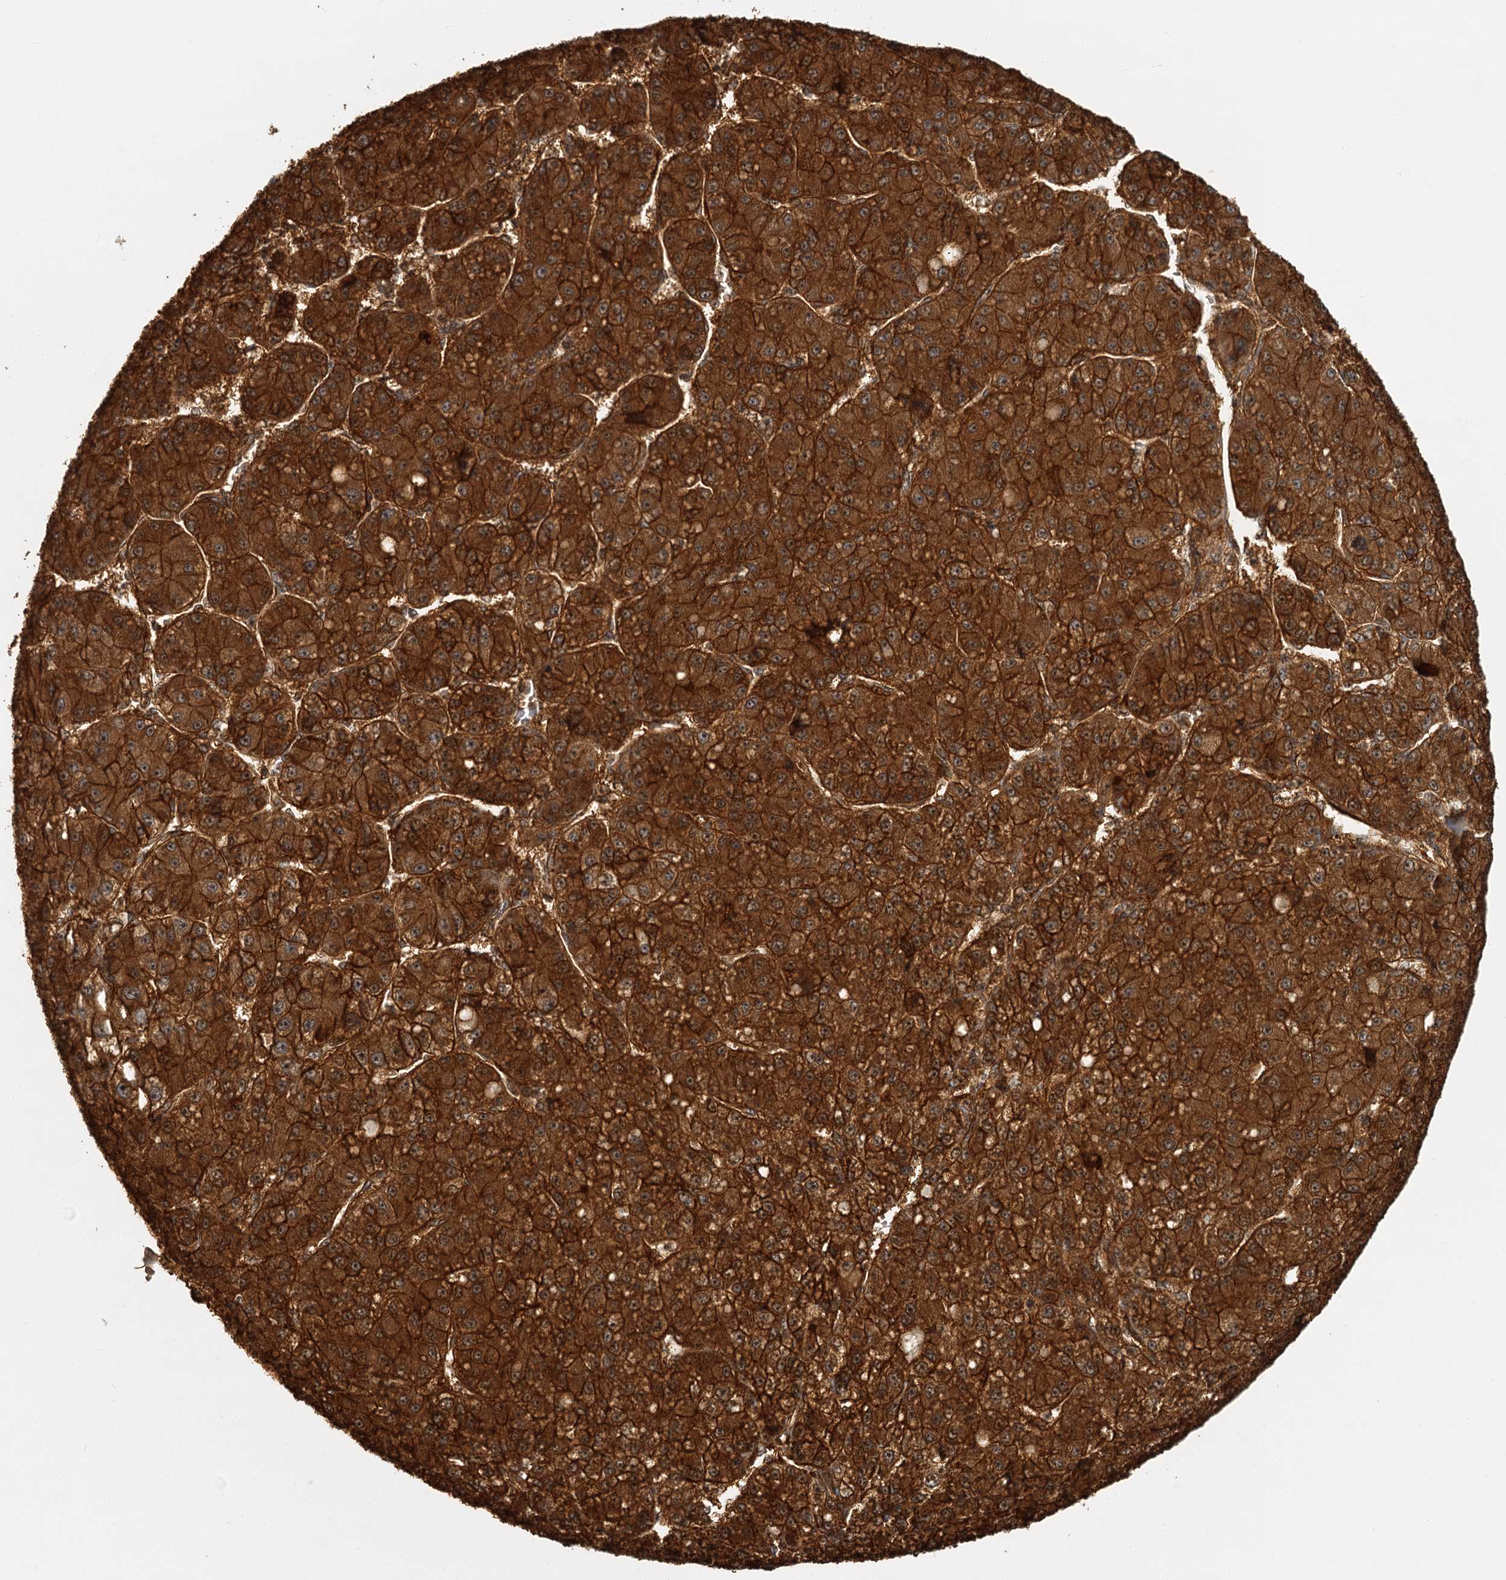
{"staining": {"intensity": "strong", "quantity": ">75%", "location": "cytoplasmic/membranous,nuclear"}, "tissue": "liver cancer", "cell_type": "Tumor cells", "image_type": "cancer", "snomed": [{"axis": "morphology", "description": "Carcinoma, Hepatocellular, NOS"}, {"axis": "topography", "description": "Liver"}], "caption": "About >75% of tumor cells in human liver cancer display strong cytoplasmic/membranous and nuclear protein expression as visualized by brown immunohistochemical staining.", "gene": "ZNF549", "patient": {"sex": "male", "age": 67}}